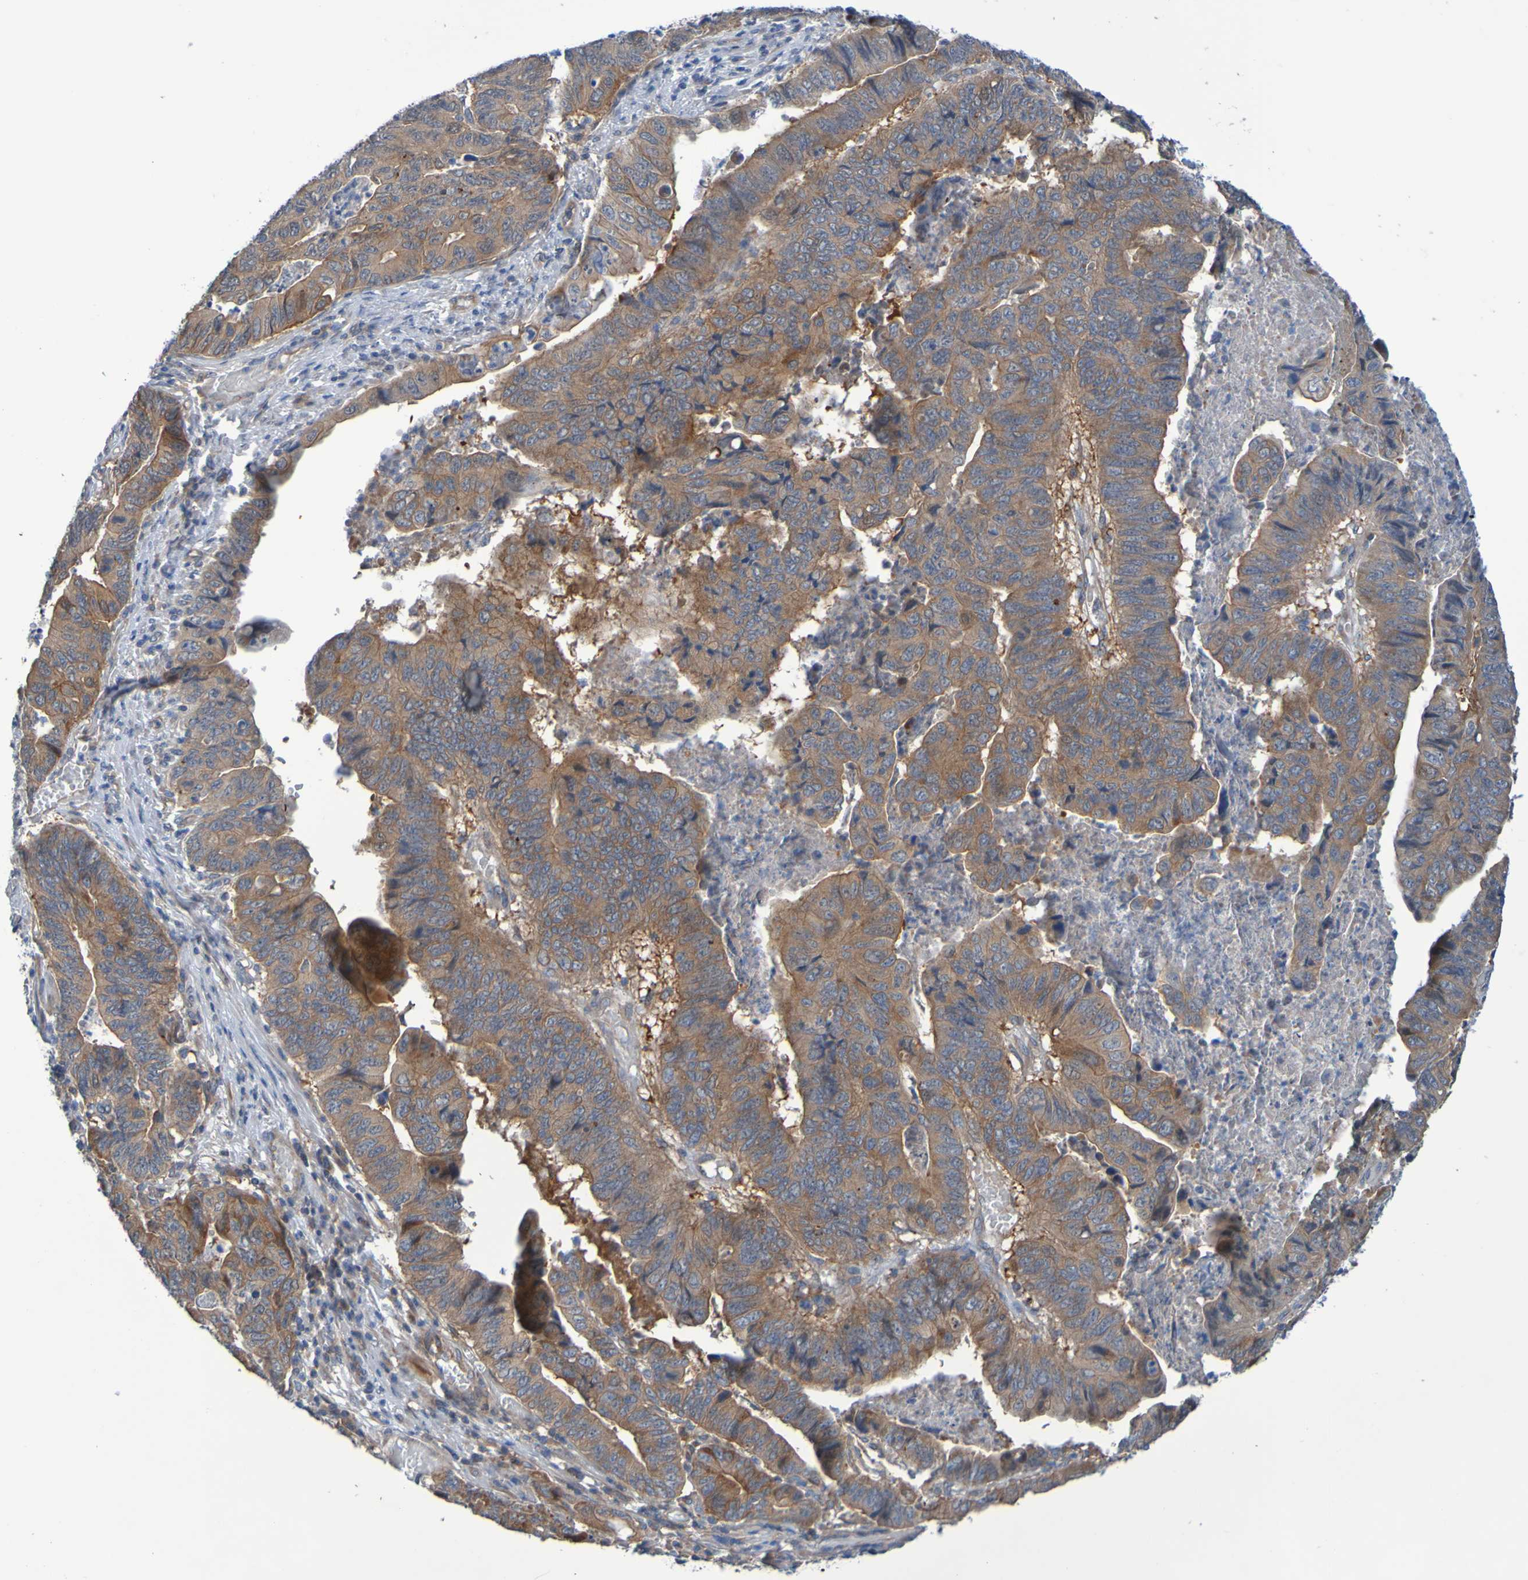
{"staining": {"intensity": "moderate", "quantity": ">75%", "location": "cytoplasmic/membranous"}, "tissue": "stomach cancer", "cell_type": "Tumor cells", "image_type": "cancer", "snomed": [{"axis": "morphology", "description": "Adenocarcinoma, NOS"}, {"axis": "topography", "description": "Stomach, lower"}], "caption": "Immunohistochemical staining of stomach adenocarcinoma demonstrates medium levels of moderate cytoplasmic/membranous expression in about >75% of tumor cells.", "gene": "NPRL3", "patient": {"sex": "male", "age": 77}}